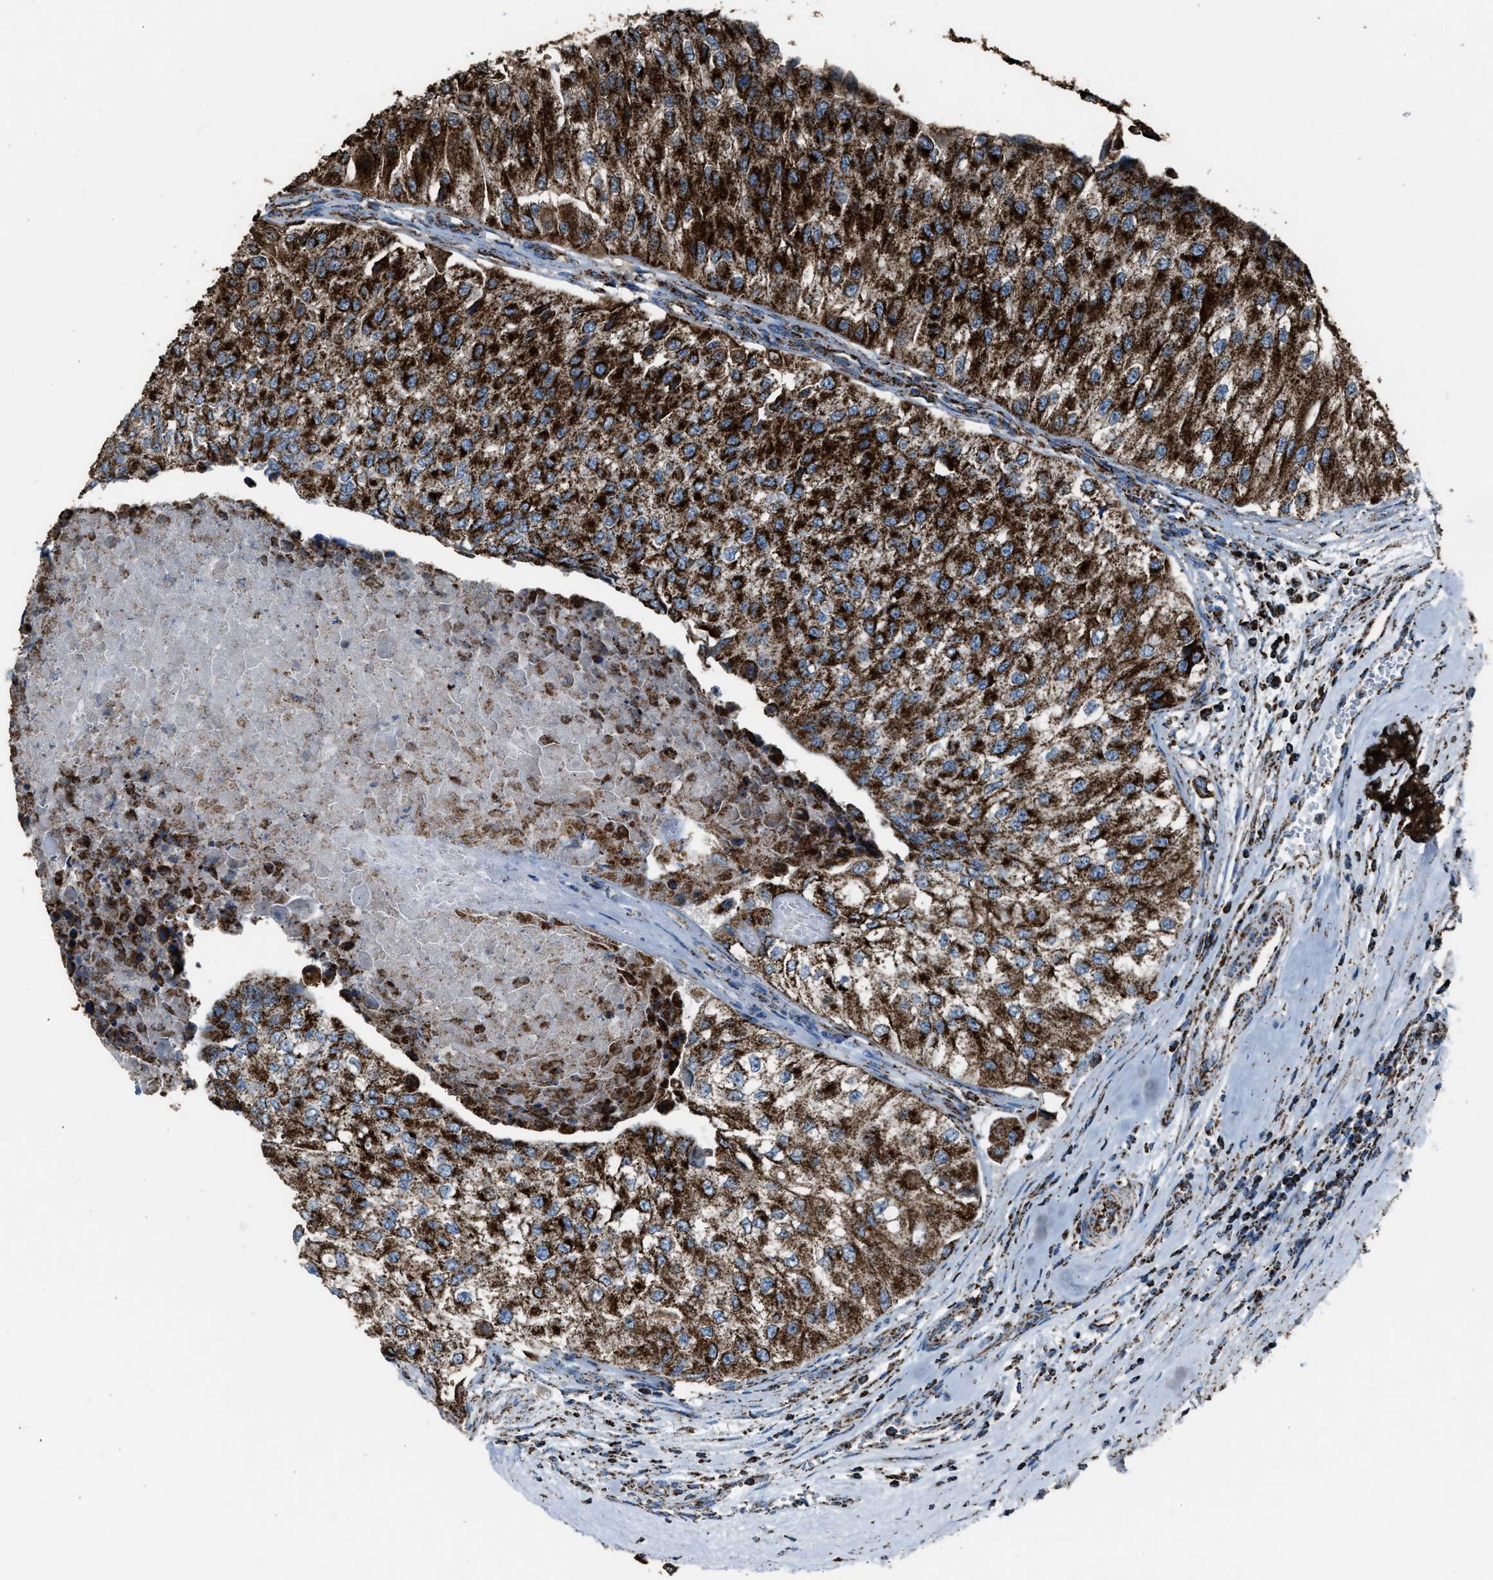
{"staining": {"intensity": "strong", "quantity": ">75%", "location": "cytoplasmic/membranous"}, "tissue": "urothelial cancer", "cell_type": "Tumor cells", "image_type": "cancer", "snomed": [{"axis": "morphology", "description": "Urothelial carcinoma, High grade"}, {"axis": "topography", "description": "Kidney"}, {"axis": "topography", "description": "Urinary bladder"}], "caption": "This is a histology image of immunohistochemistry (IHC) staining of high-grade urothelial carcinoma, which shows strong expression in the cytoplasmic/membranous of tumor cells.", "gene": "MDH2", "patient": {"sex": "male", "age": 77}}